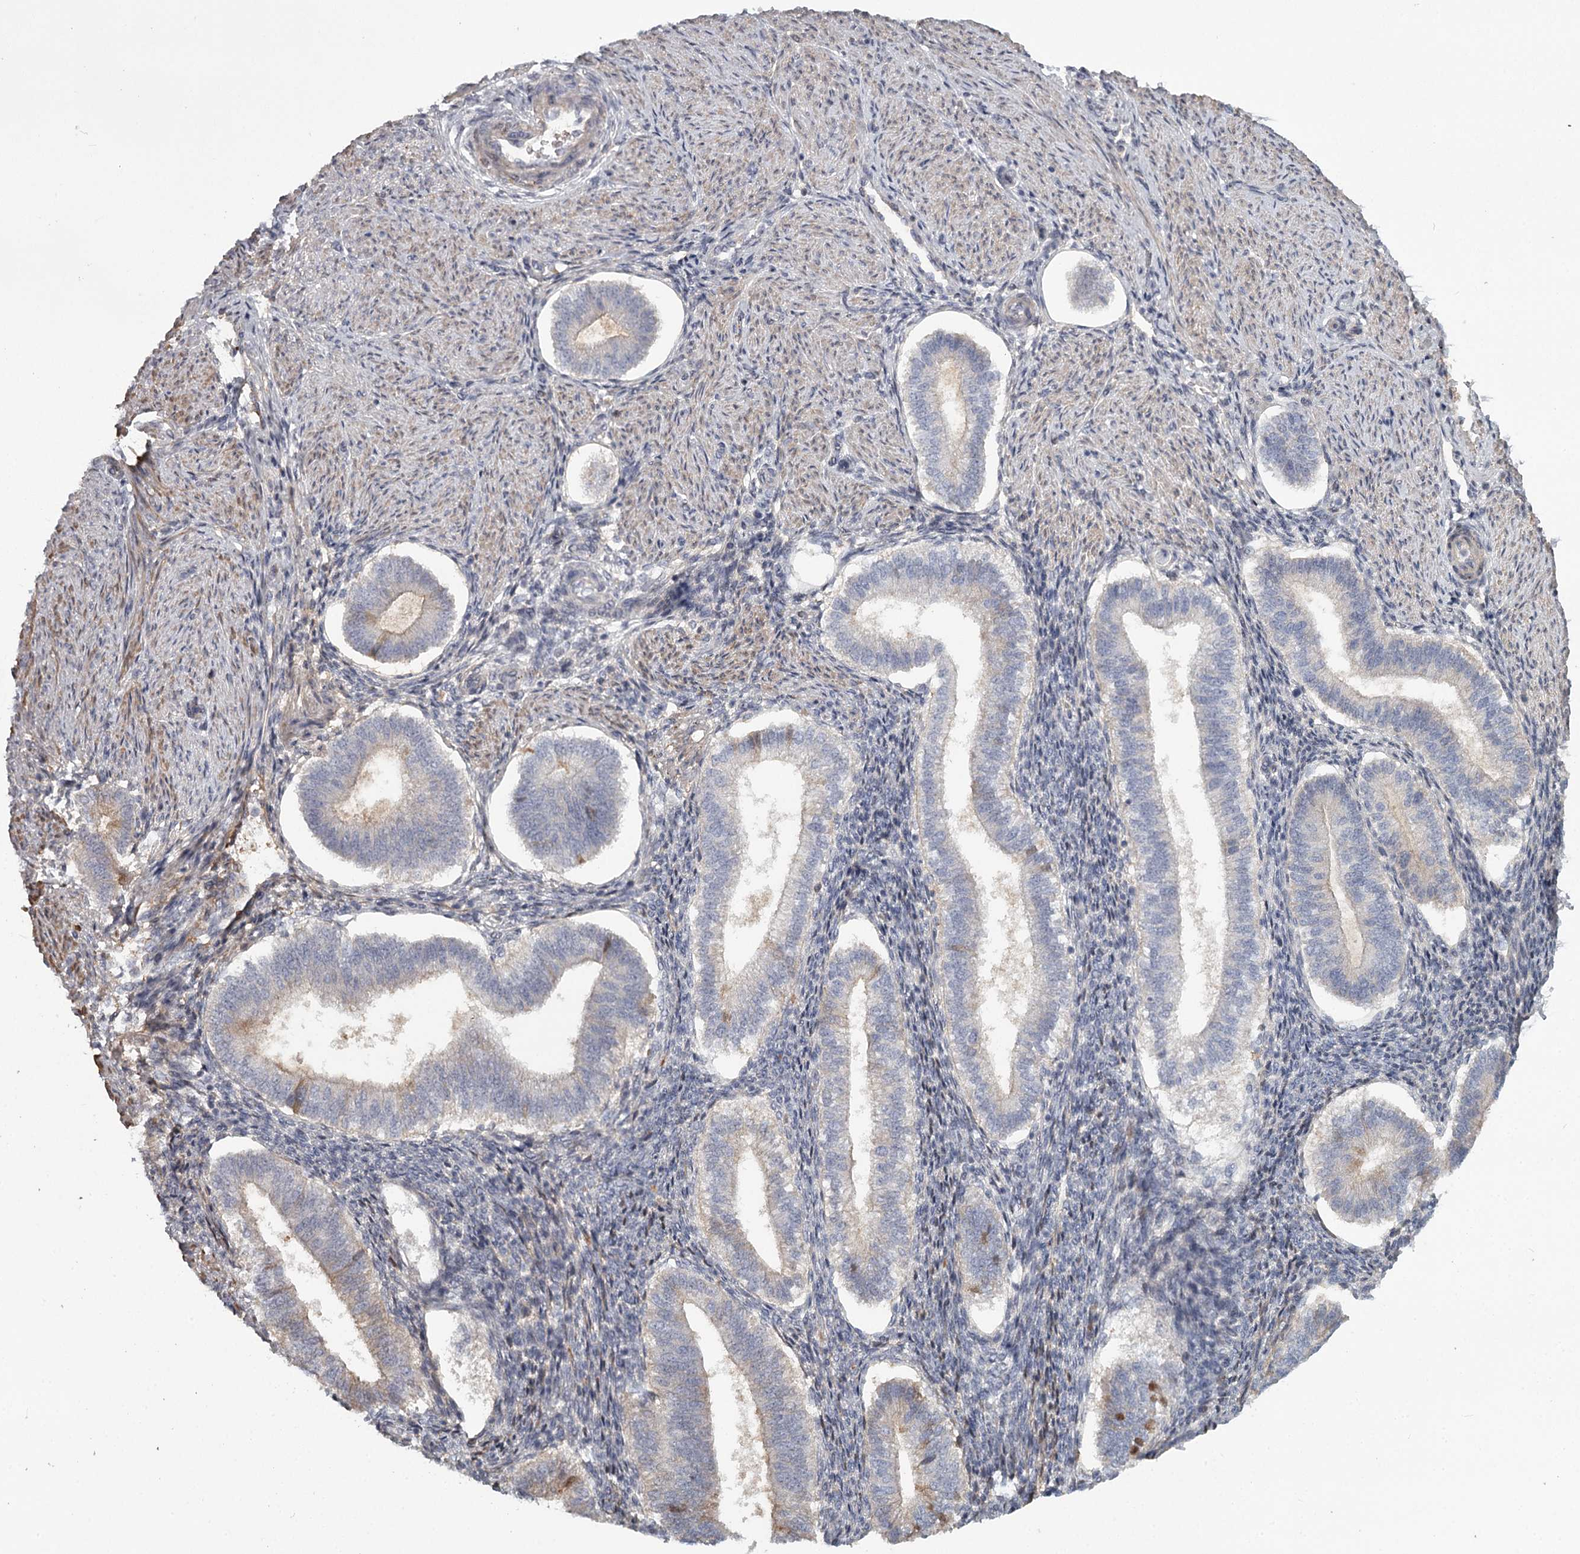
{"staining": {"intensity": "negative", "quantity": "none", "location": "none"}, "tissue": "endometrium", "cell_type": "Cells in endometrial stroma", "image_type": "normal", "snomed": [{"axis": "morphology", "description": "Normal tissue, NOS"}, {"axis": "topography", "description": "Endometrium"}], "caption": "IHC histopathology image of unremarkable human endometrium stained for a protein (brown), which demonstrates no expression in cells in endometrial stroma. The staining is performed using DAB (3,3'-diaminobenzidine) brown chromogen with nuclei counter-stained in using hematoxylin.", "gene": "DHRS9", "patient": {"sex": "female", "age": 25}}